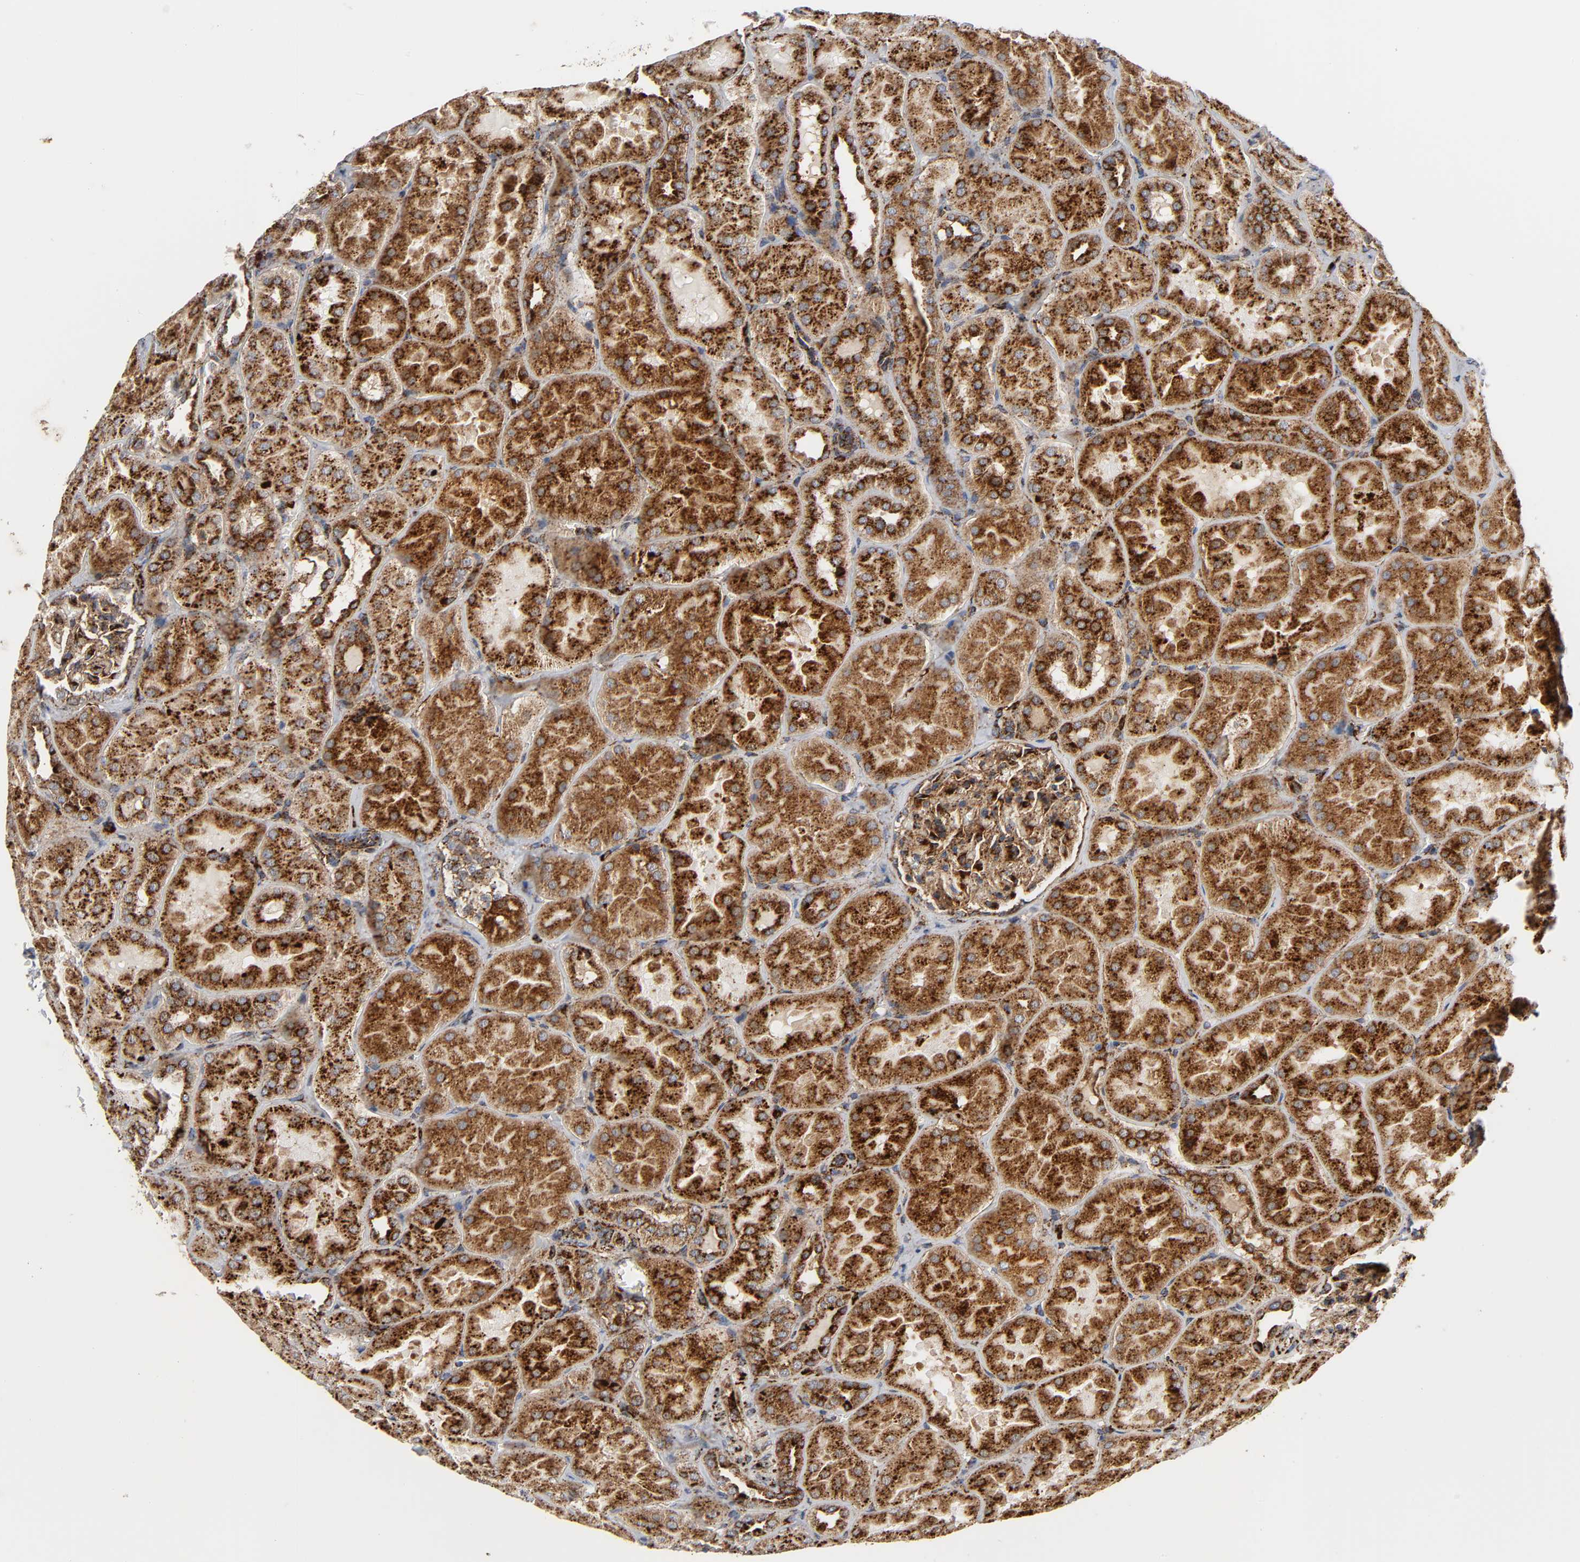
{"staining": {"intensity": "strong", "quantity": ">75%", "location": "cytoplasmic/membranous"}, "tissue": "kidney", "cell_type": "Cells in glomeruli", "image_type": "normal", "snomed": [{"axis": "morphology", "description": "Normal tissue, NOS"}, {"axis": "topography", "description": "Kidney"}], "caption": "Strong cytoplasmic/membranous staining for a protein is identified in approximately >75% of cells in glomeruli of benign kidney using immunohistochemistry.", "gene": "PSAP", "patient": {"sex": "male", "age": 28}}